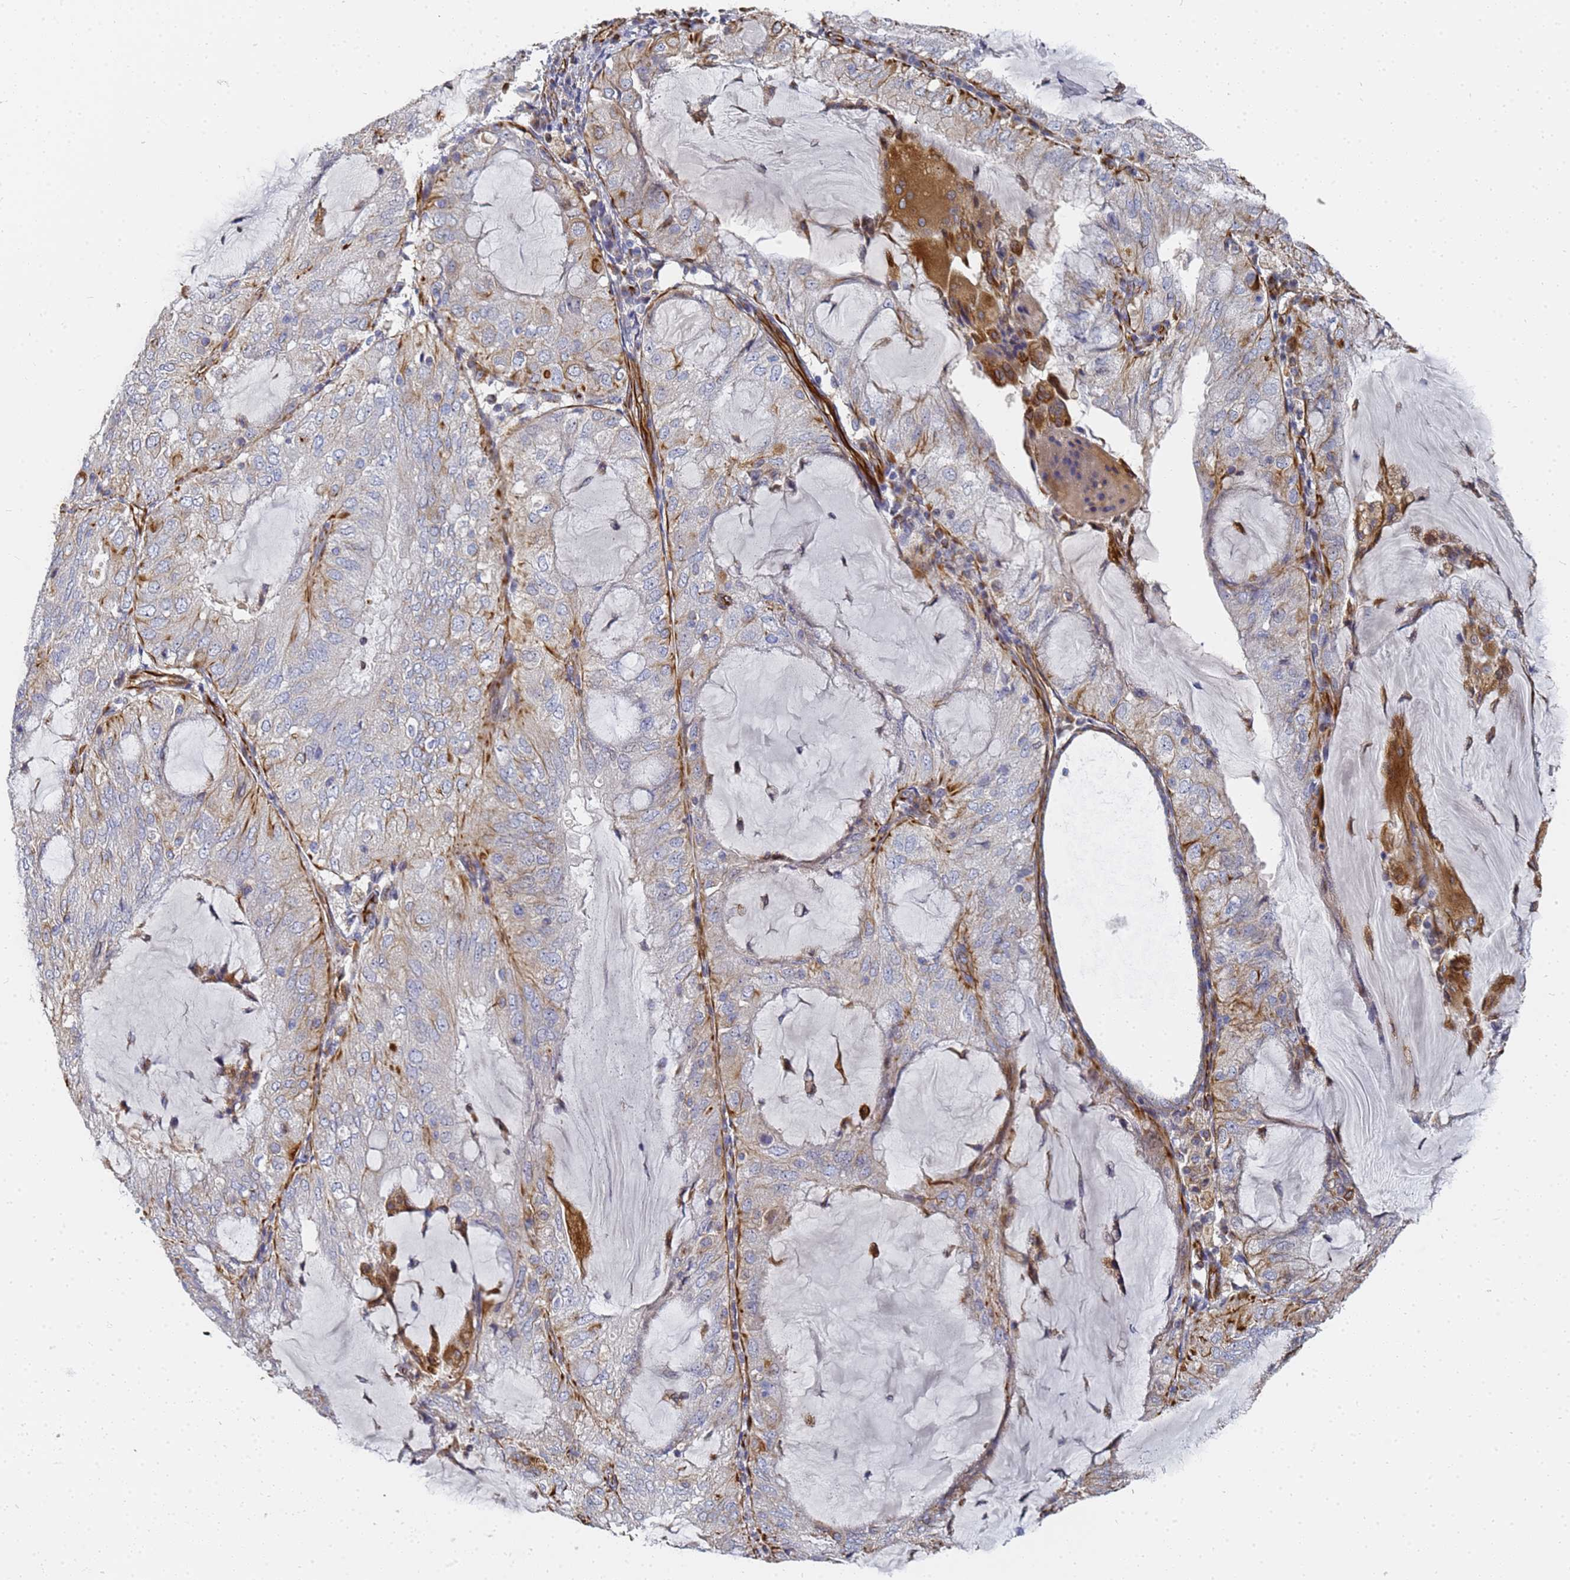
{"staining": {"intensity": "moderate", "quantity": "<25%", "location": "cytoplasmic/membranous"}, "tissue": "endometrial cancer", "cell_type": "Tumor cells", "image_type": "cancer", "snomed": [{"axis": "morphology", "description": "Adenocarcinoma, NOS"}, {"axis": "topography", "description": "Endometrium"}], "caption": "Immunohistochemical staining of adenocarcinoma (endometrial) shows moderate cytoplasmic/membranous protein positivity in about <25% of tumor cells.", "gene": "SYT13", "patient": {"sex": "female", "age": 81}}